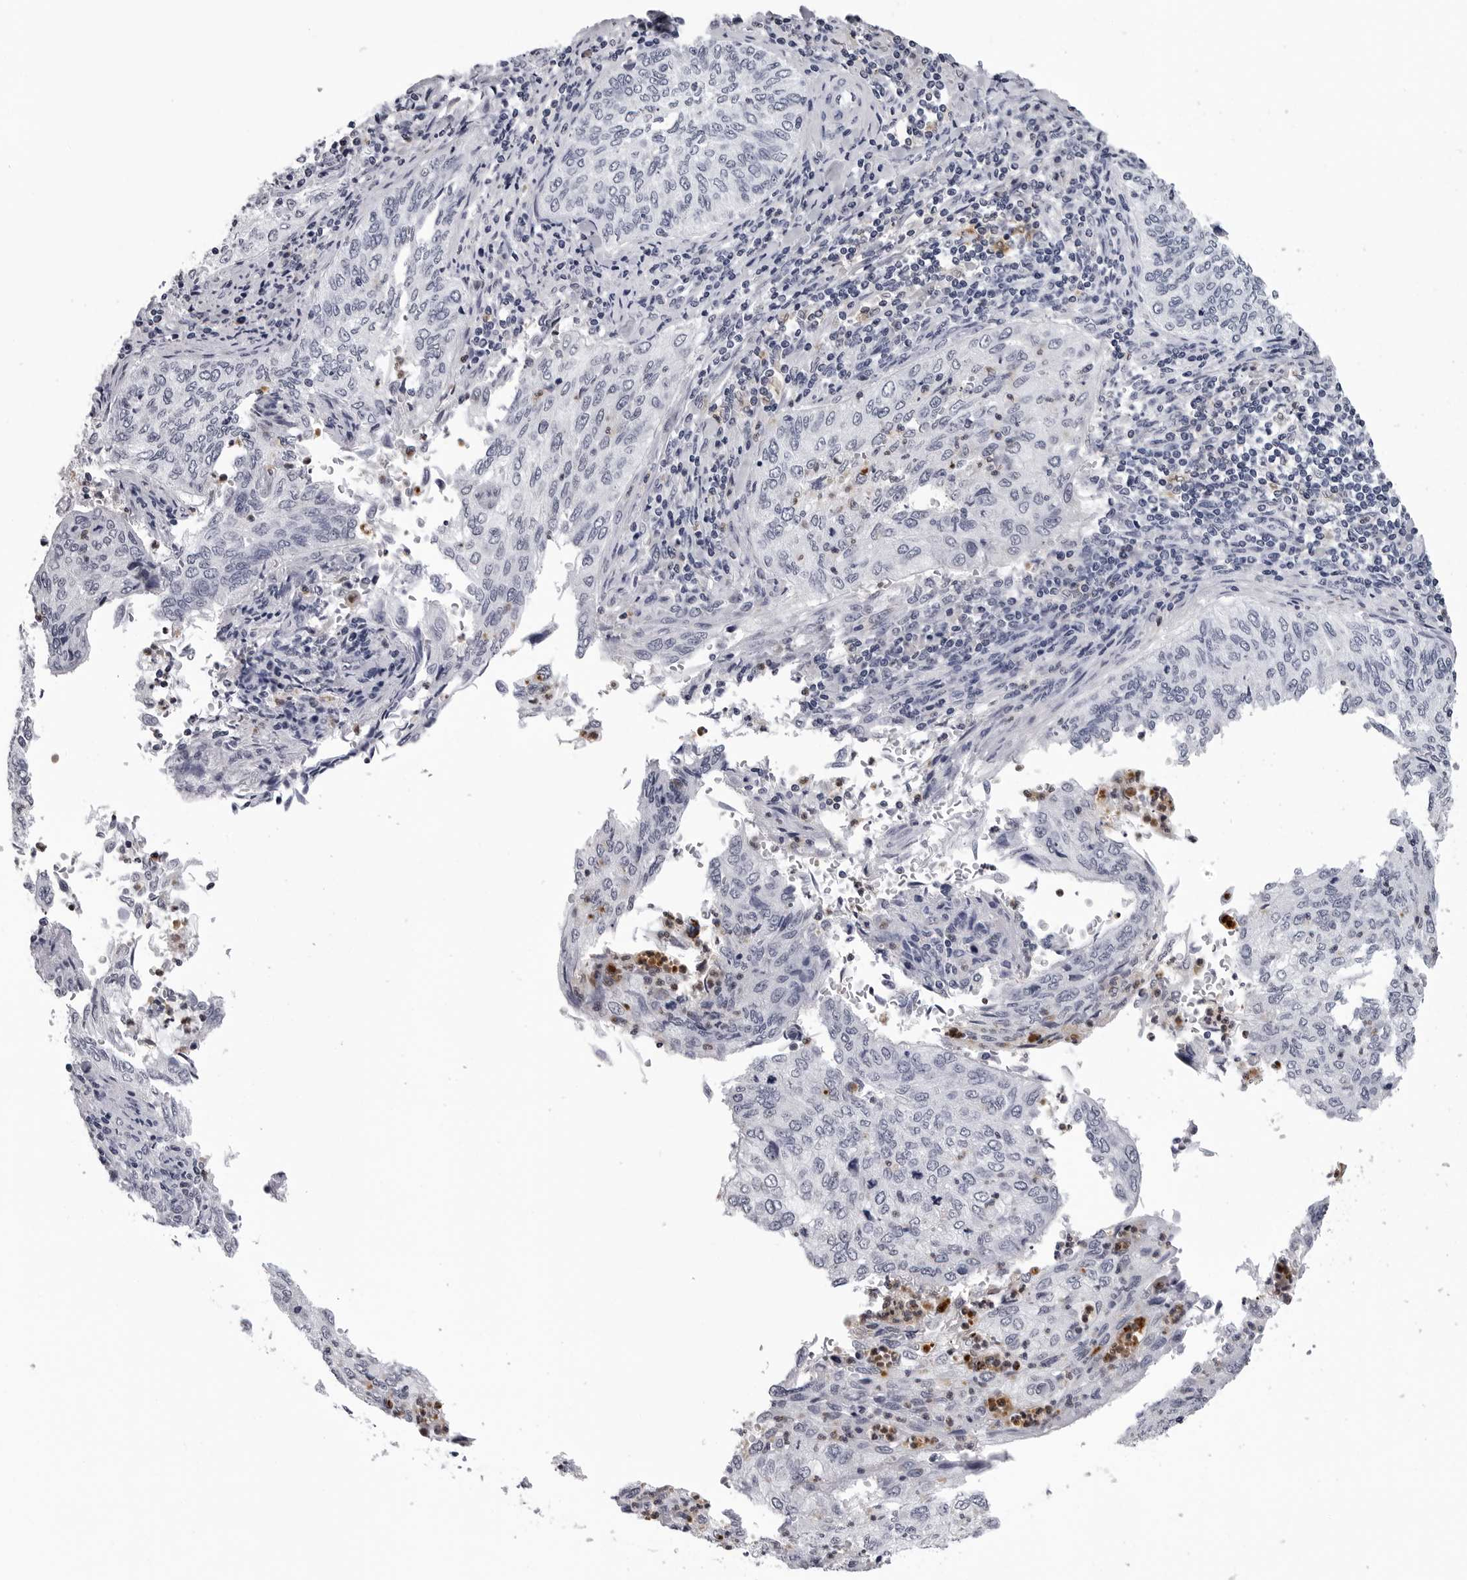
{"staining": {"intensity": "negative", "quantity": "none", "location": "none"}, "tissue": "cervical cancer", "cell_type": "Tumor cells", "image_type": "cancer", "snomed": [{"axis": "morphology", "description": "Squamous cell carcinoma, NOS"}, {"axis": "topography", "description": "Cervix"}], "caption": "A photomicrograph of human cervical cancer is negative for staining in tumor cells. Nuclei are stained in blue.", "gene": "TRMT13", "patient": {"sex": "female", "age": 30}}